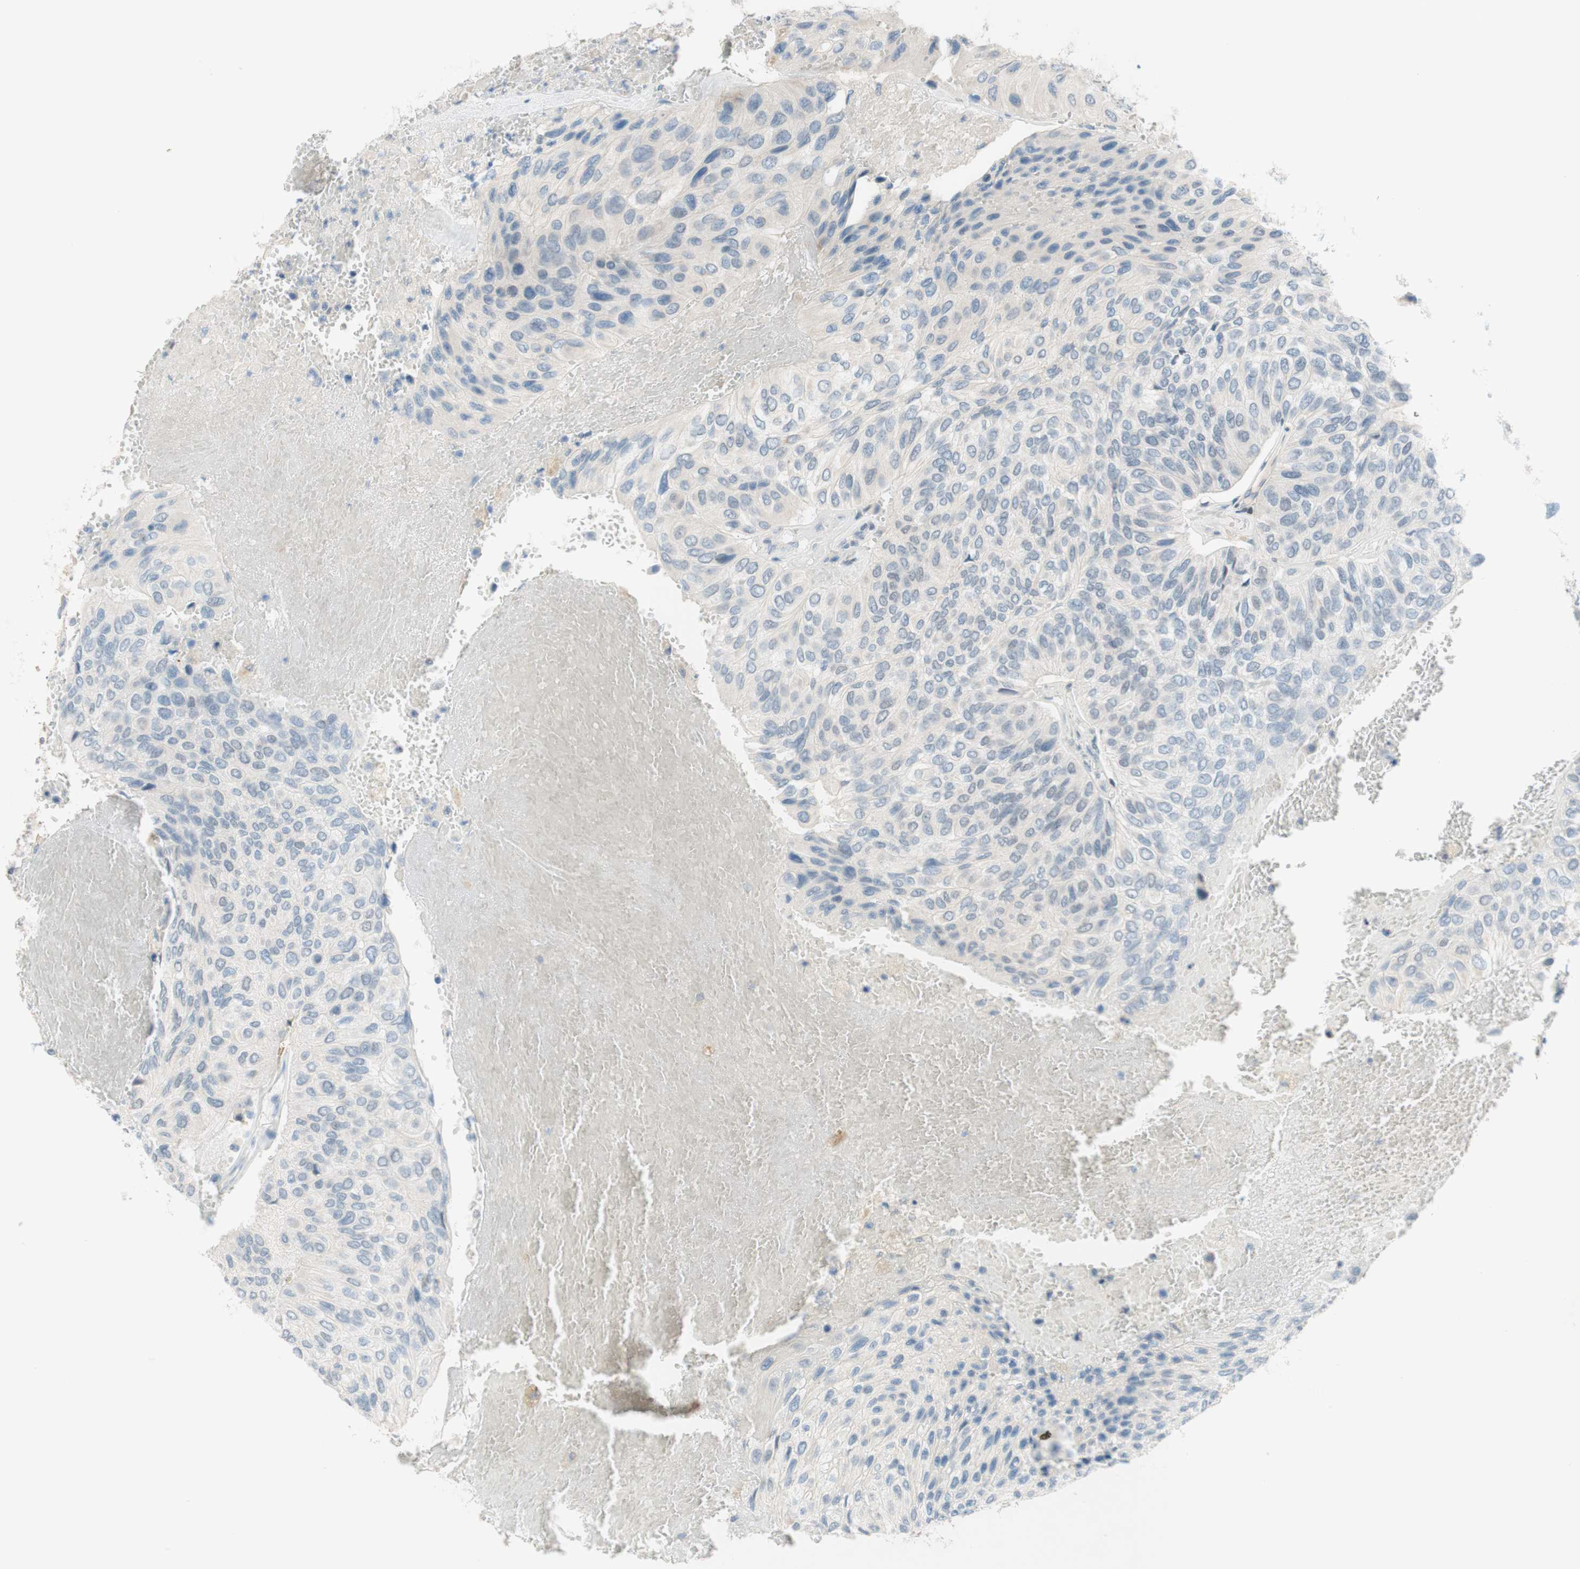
{"staining": {"intensity": "negative", "quantity": "none", "location": "none"}, "tissue": "urothelial cancer", "cell_type": "Tumor cells", "image_type": "cancer", "snomed": [{"axis": "morphology", "description": "Urothelial carcinoma, High grade"}, {"axis": "topography", "description": "Urinary bladder"}], "caption": "Immunohistochemistry micrograph of neoplastic tissue: human urothelial cancer stained with DAB reveals no significant protein positivity in tumor cells.", "gene": "JPH1", "patient": {"sex": "male", "age": 66}}